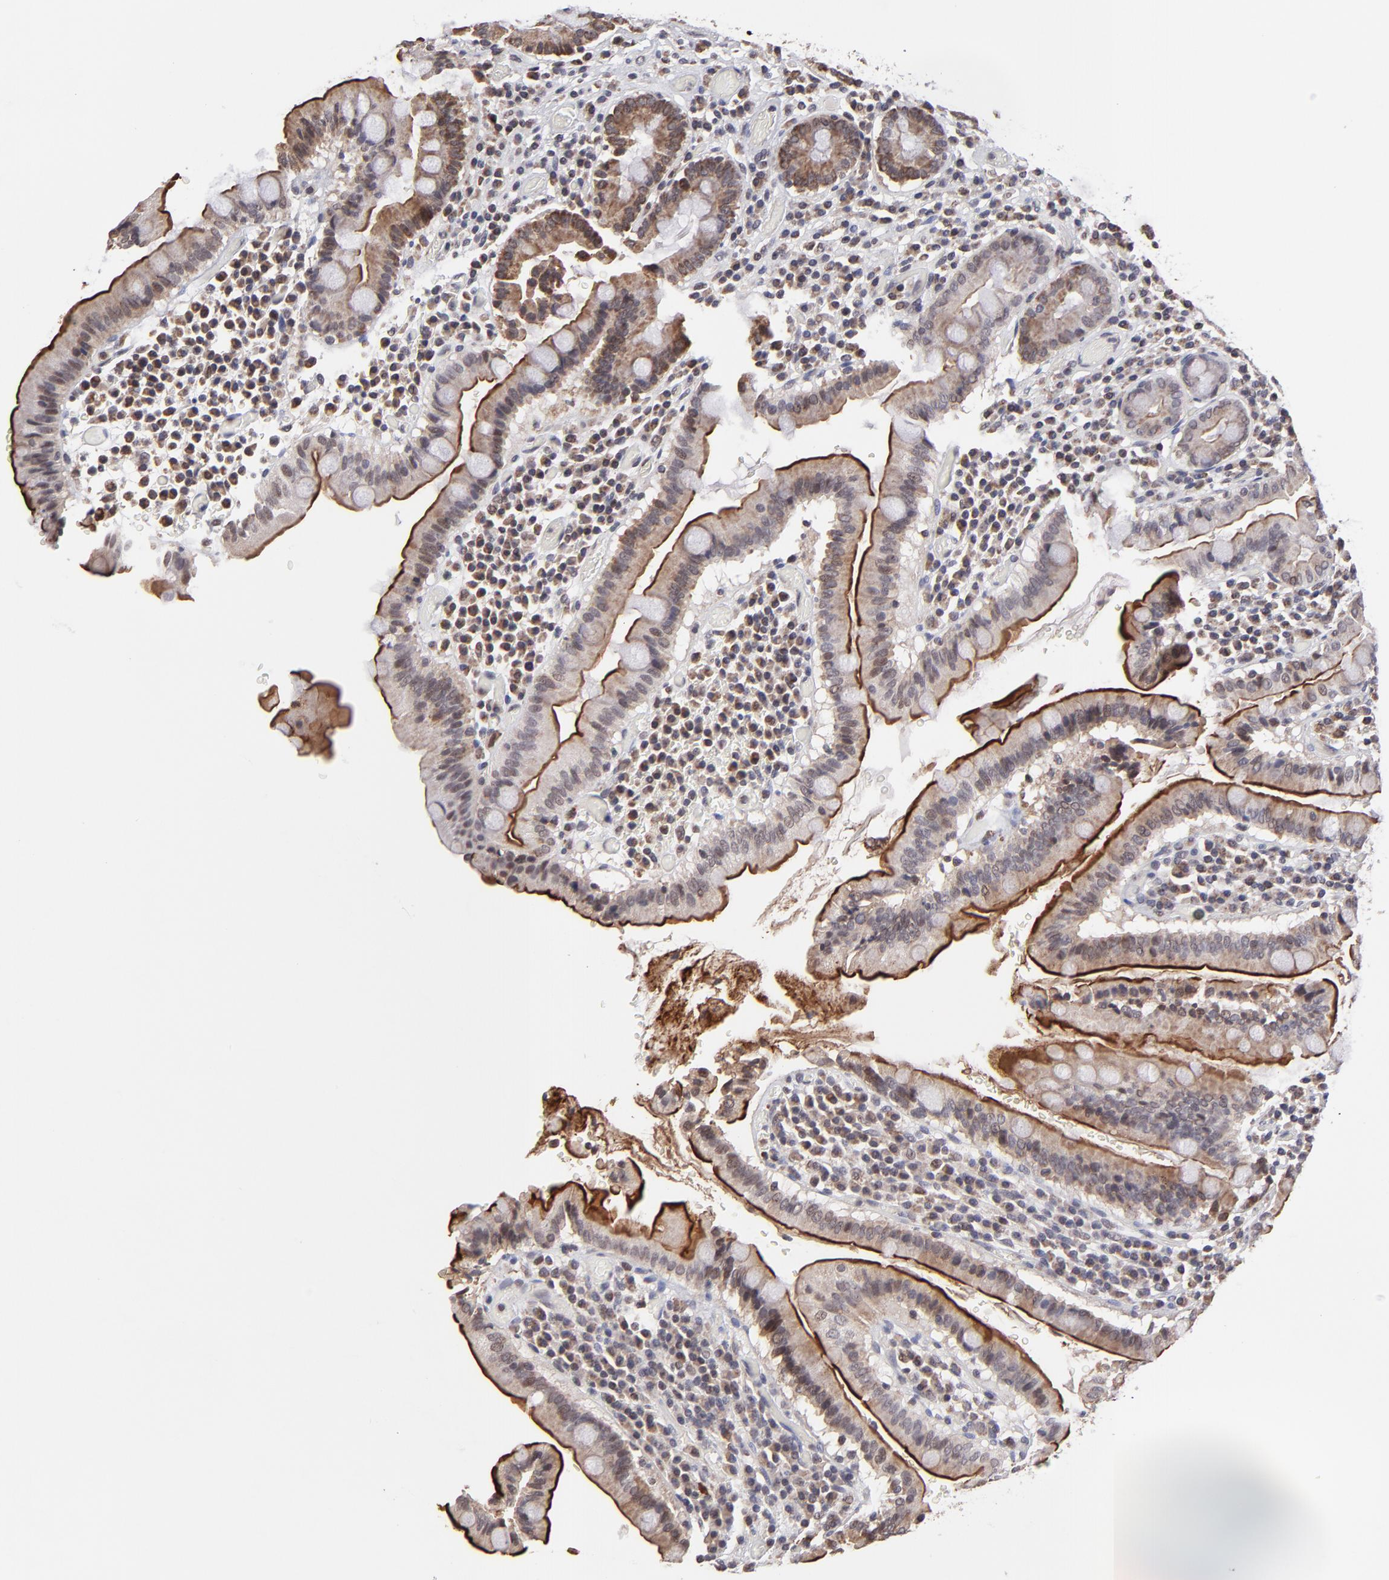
{"staining": {"intensity": "moderate", "quantity": ">75%", "location": "cytoplasmic/membranous,nuclear"}, "tissue": "duodenum", "cell_type": "Glandular cells", "image_type": "normal", "snomed": [{"axis": "morphology", "description": "Normal tissue, NOS"}, {"axis": "topography", "description": "Stomach, lower"}, {"axis": "topography", "description": "Duodenum"}], "caption": "Glandular cells display medium levels of moderate cytoplasmic/membranous,nuclear staining in about >75% of cells in normal human duodenum.", "gene": "SLC15A1", "patient": {"sex": "male", "age": 84}}